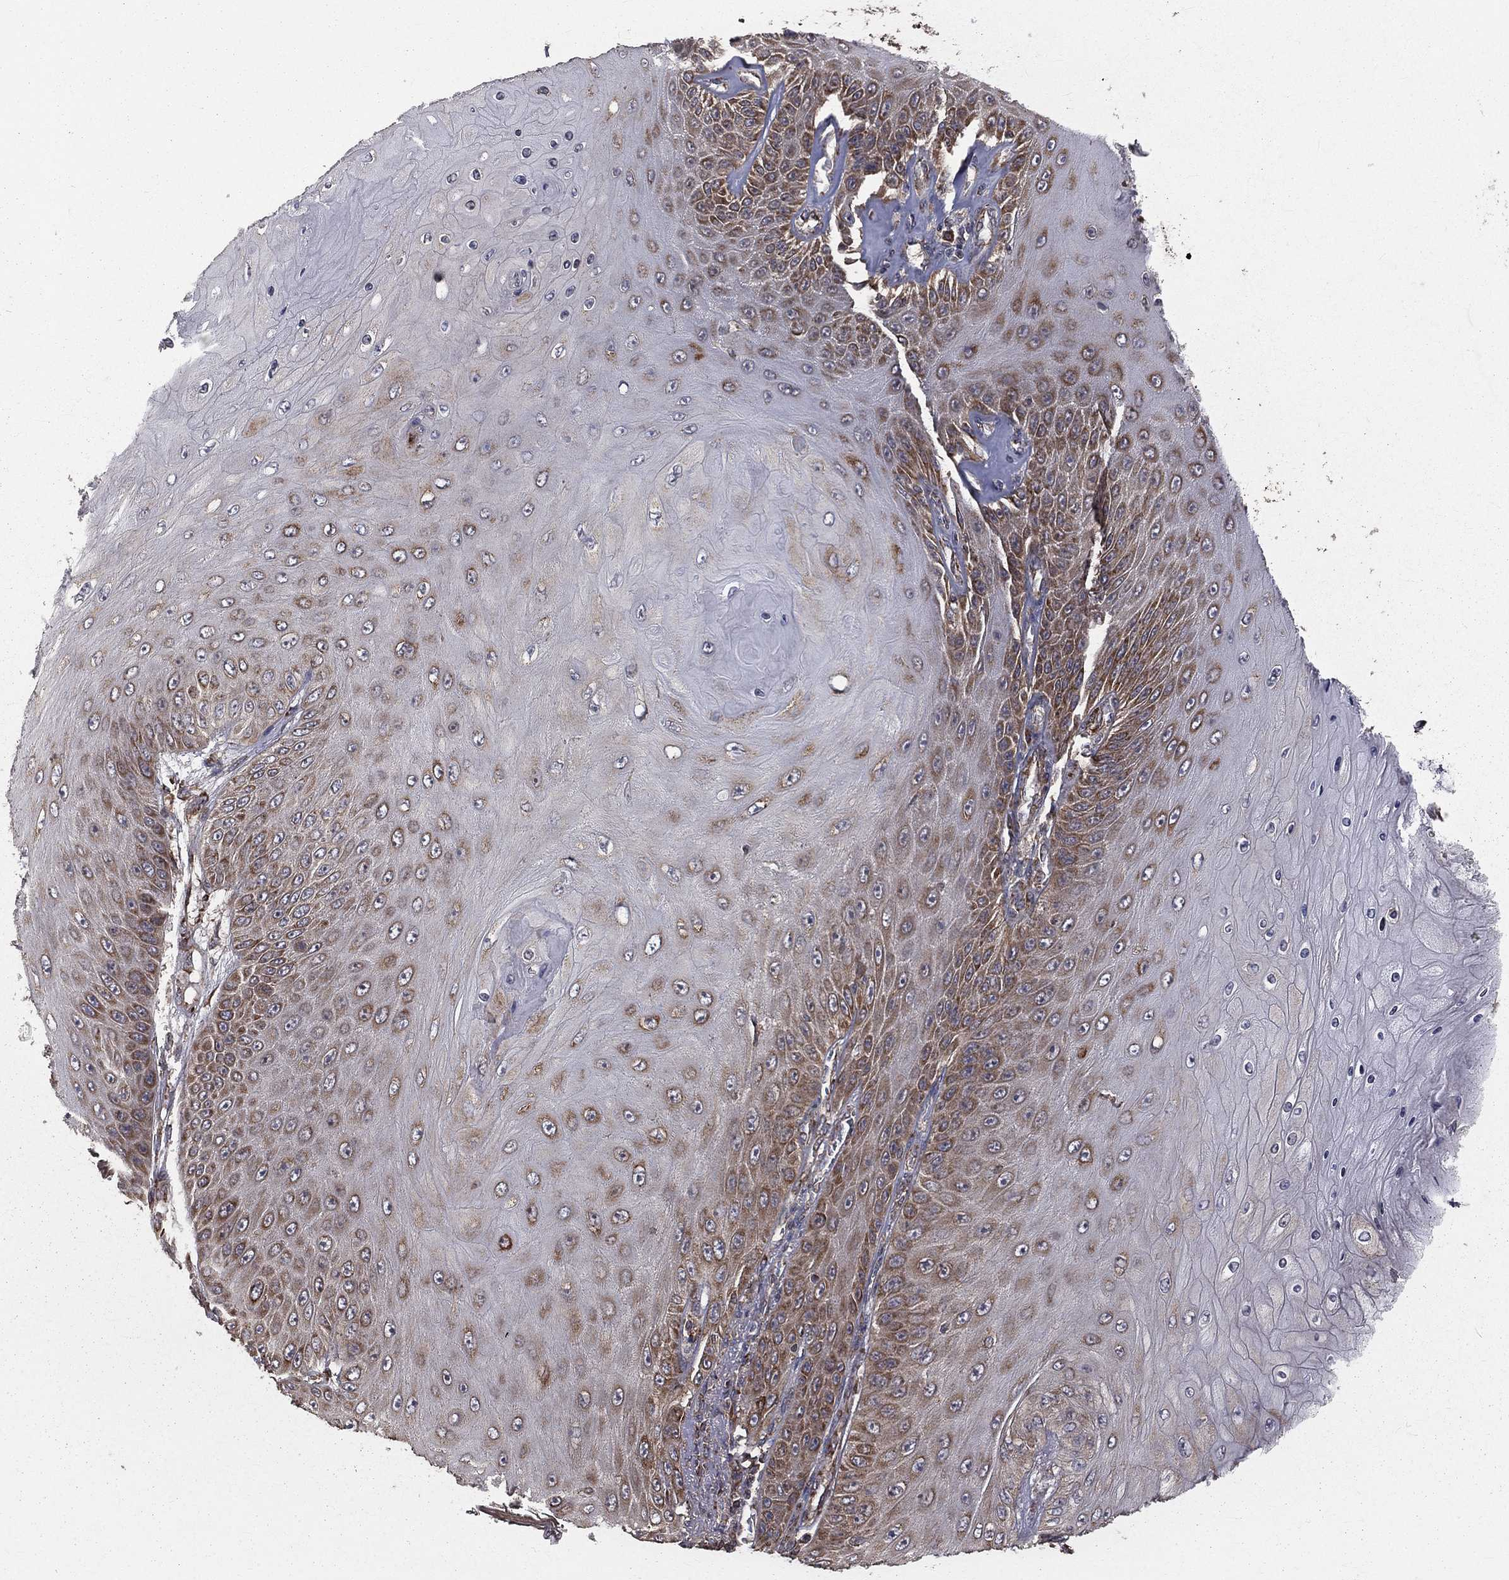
{"staining": {"intensity": "strong", "quantity": "<25%", "location": "cytoplasmic/membranous"}, "tissue": "skin cancer", "cell_type": "Tumor cells", "image_type": "cancer", "snomed": [{"axis": "morphology", "description": "Squamous cell carcinoma, NOS"}, {"axis": "topography", "description": "Skin"}], "caption": "A medium amount of strong cytoplasmic/membranous expression is seen in approximately <25% of tumor cells in skin squamous cell carcinoma tissue. (brown staining indicates protein expression, while blue staining denotes nuclei).", "gene": "OLFML1", "patient": {"sex": "male", "age": 62}}